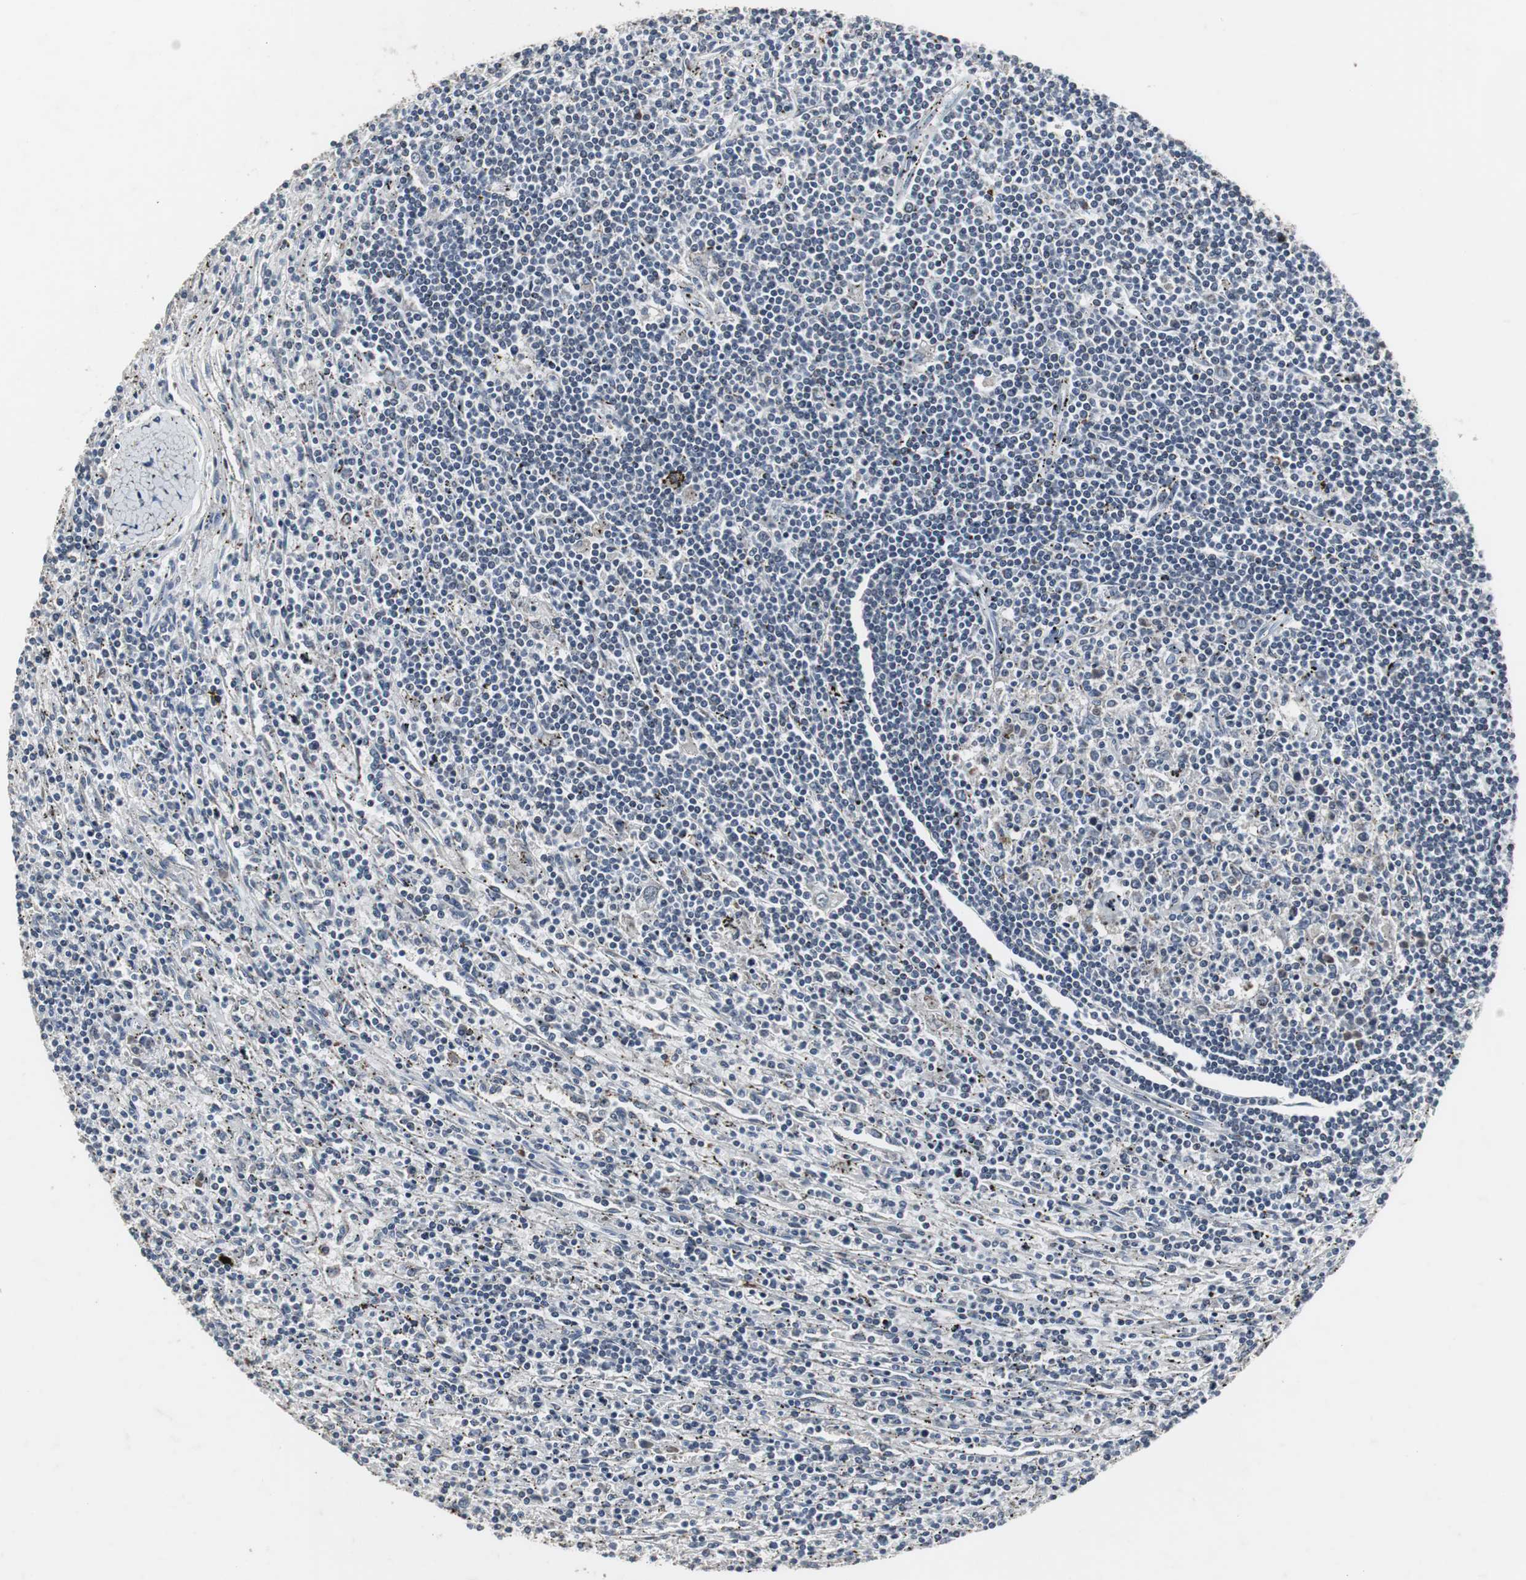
{"staining": {"intensity": "negative", "quantity": "none", "location": "none"}, "tissue": "lymphoma", "cell_type": "Tumor cells", "image_type": "cancer", "snomed": [{"axis": "morphology", "description": "Malignant lymphoma, non-Hodgkin's type, Low grade"}, {"axis": "topography", "description": "Spleen"}], "caption": "High magnification brightfield microscopy of malignant lymphoma, non-Hodgkin's type (low-grade) stained with DAB (3,3'-diaminobenzidine) (brown) and counterstained with hematoxylin (blue): tumor cells show no significant expression. (DAB (3,3'-diaminobenzidine) immunohistochemistry (IHC), high magnification).", "gene": "ACAA1", "patient": {"sex": "male", "age": 76}}